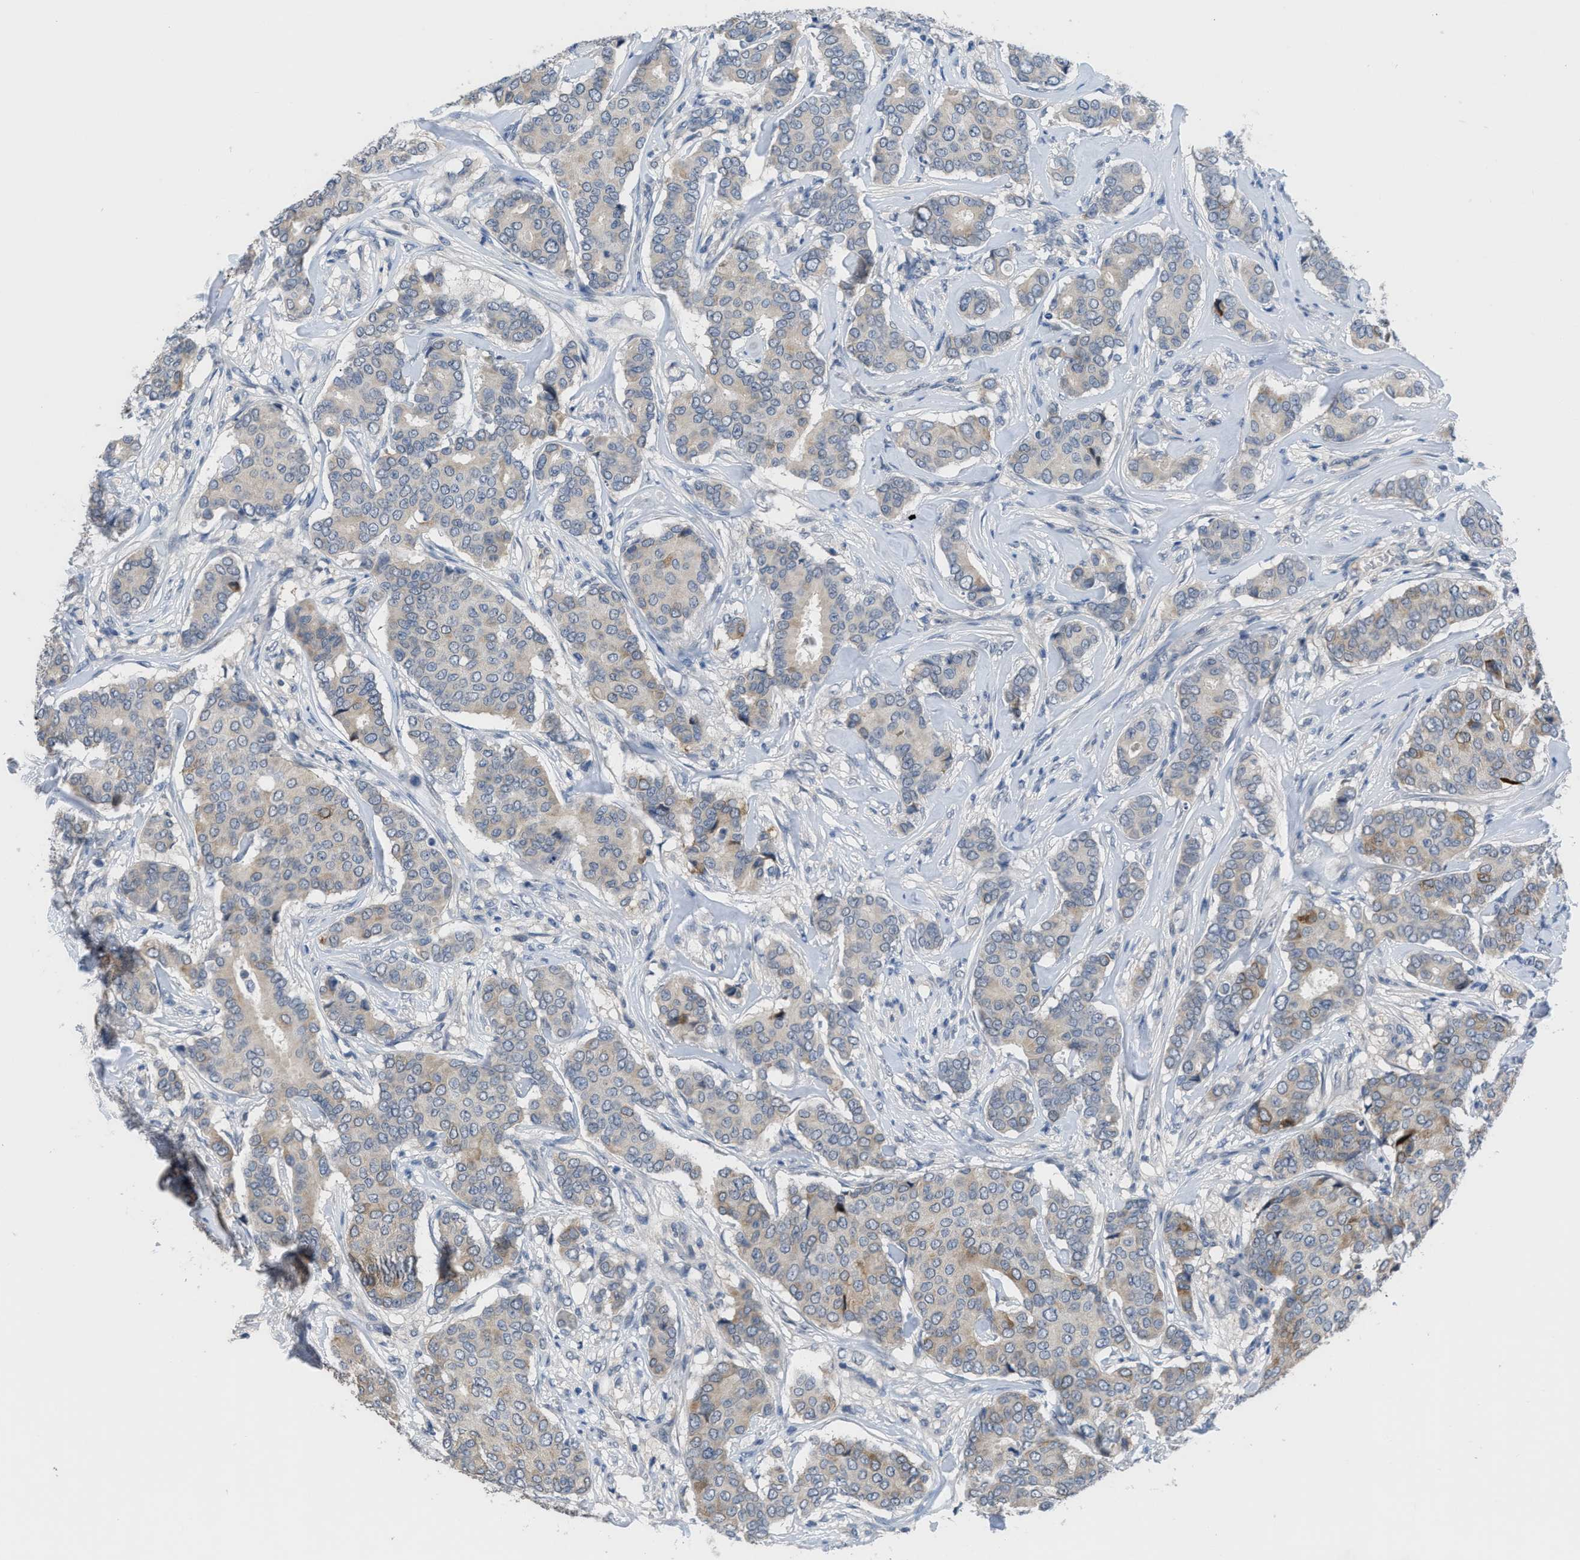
{"staining": {"intensity": "moderate", "quantity": "<25%", "location": "cytoplasmic/membranous"}, "tissue": "breast cancer", "cell_type": "Tumor cells", "image_type": "cancer", "snomed": [{"axis": "morphology", "description": "Duct carcinoma"}, {"axis": "topography", "description": "Breast"}], "caption": "Approximately <25% of tumor cells in human intraductal carcinoma (breast) demonstrate moderate cytoplasmic/membranous protein staining as visualized by brown immunohistochemical staining.", "gene": "OR9K2", "patient": {"sex": "female", "age": 75}}